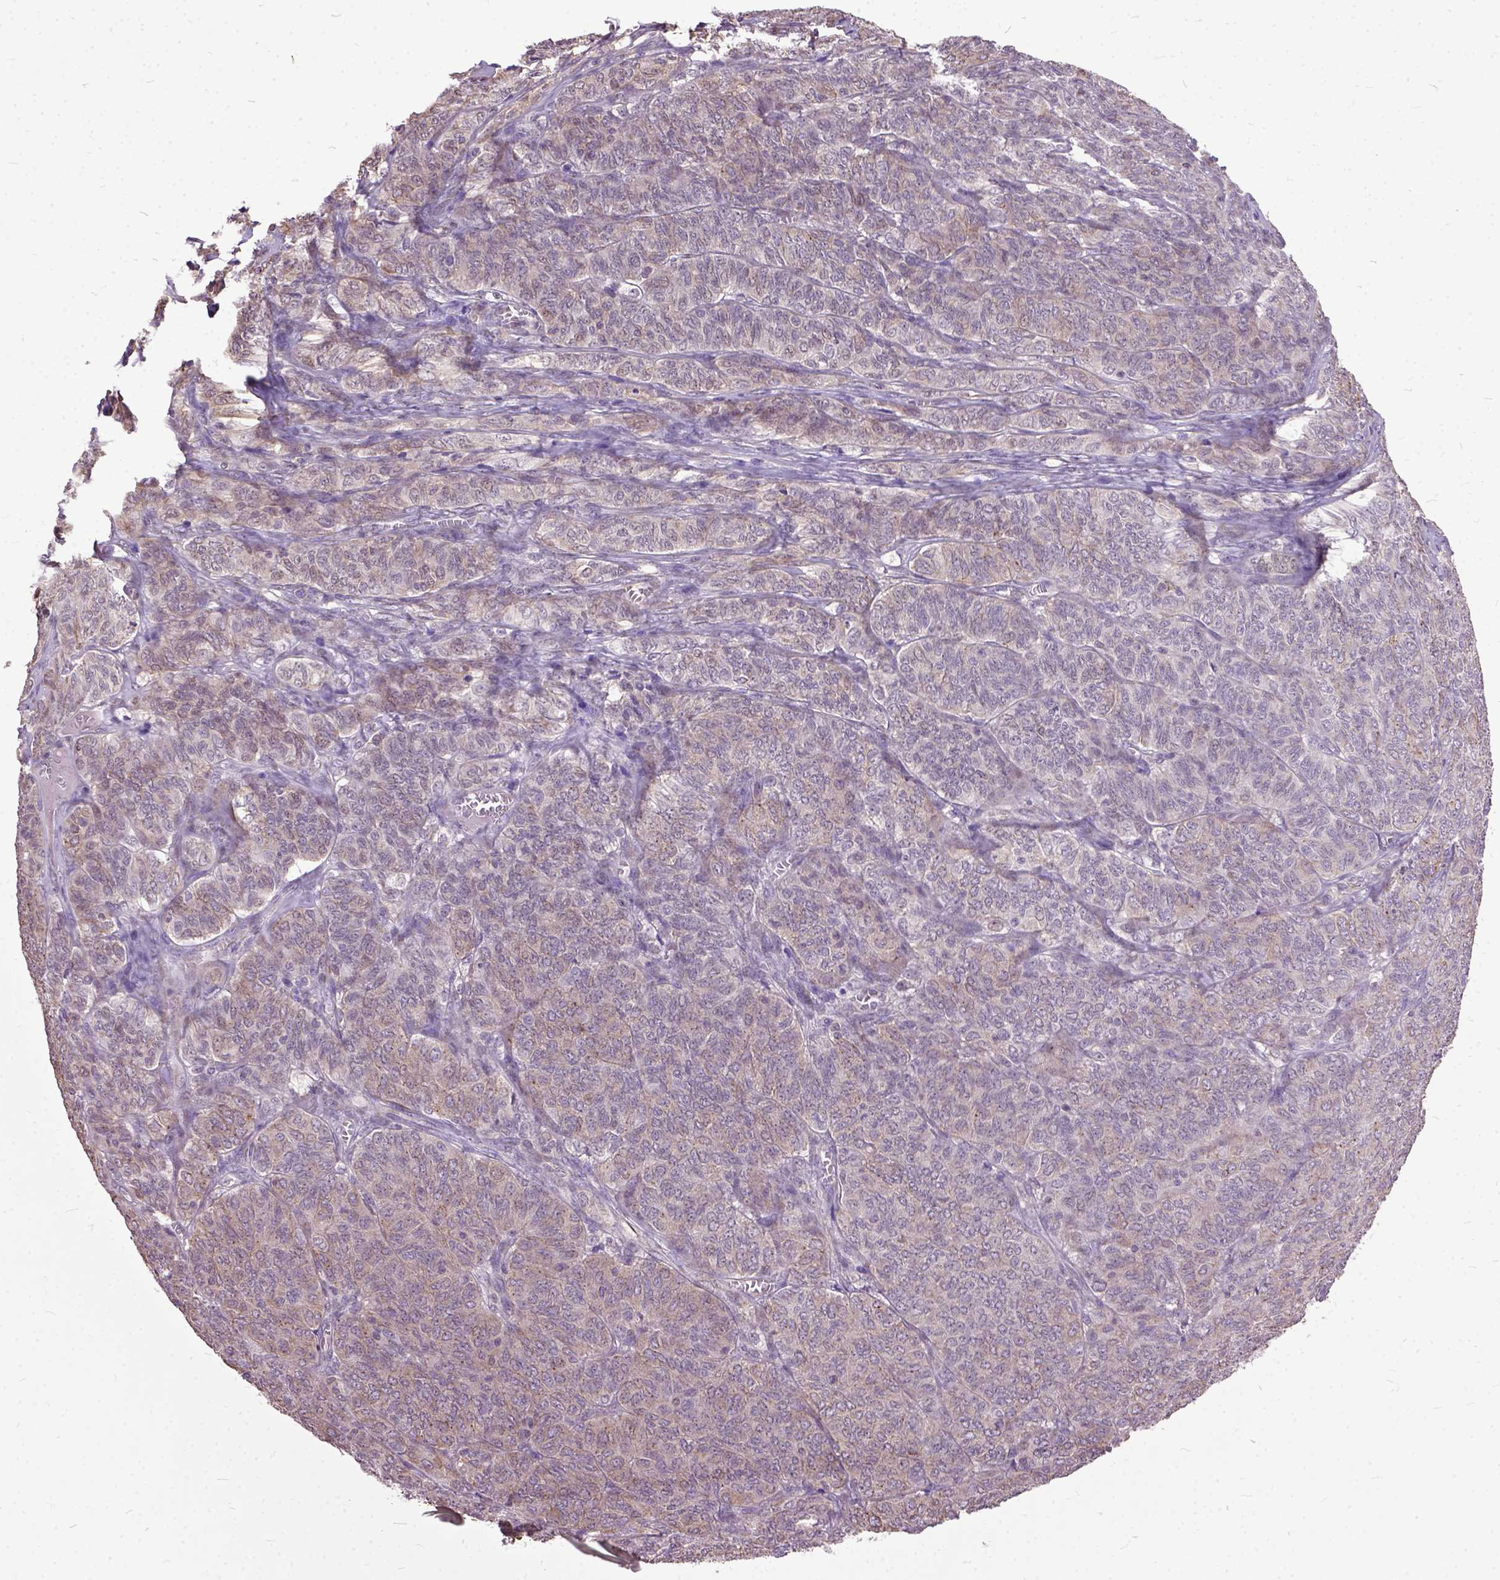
{"staining": {"intensity": "weak", "quantity": "25%-75%", "location": "cytoplasmic/membranous"}, "tissue": "ovarian cancer", "cell_type": "Tumor cells", "image_type": "cancer", "snomed": [{"axis": "morphology", "description": "Carcinoma, endometroid"}, {"axis": "topography", "description": "Ovary"}], "caption": "Ovarian cancer stained for a protein displays weak cytoplasmic/membranous positivity in tumor cells. (DAB = brown stain, brightfield microscopy at high magnification).", "gene": "AREG", "patient": {"sex": "female", "age": 80}}